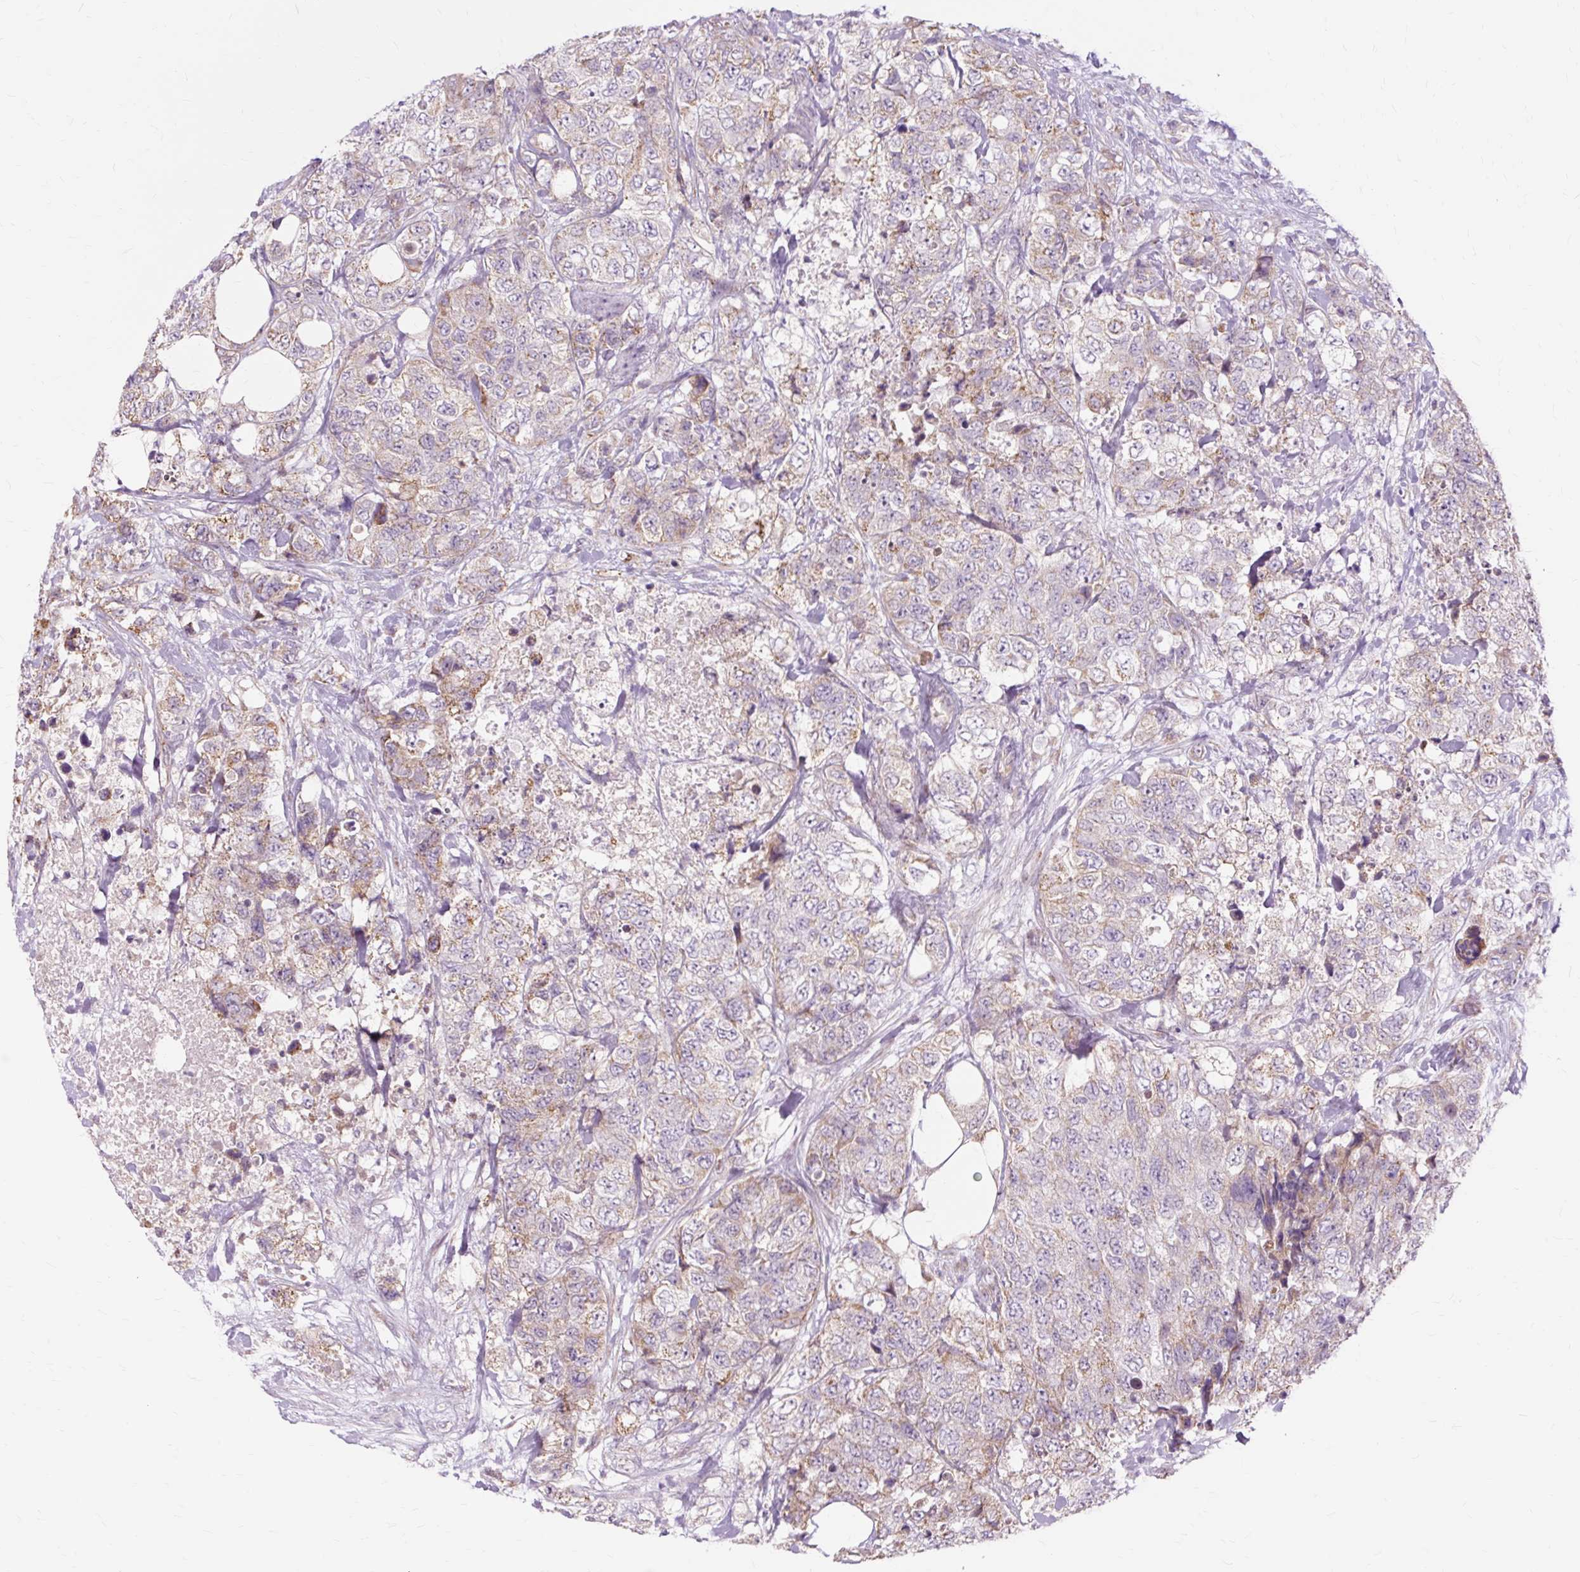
{"staining": {"intensity": "weak", "quantity": ">75%", "location": "cytoplasmic/membranous"}, "tissue": "urothelial cancer", "cell_type": "Tumor cells", "image_type": "cancer", "snomed": [{"axis": "morphology", "description": "Urothelial carcinoma, High grade"}, {"axis": "topography", "description": "Urinary bladder"}], "caption": "A high-resolution image shows immunohistochemistry (IHC) staining of high-grade urothelial carcinoma, which shows weak cytoplasmic/membranous positivity in approximately >75% of tumor cells.", "gene": "PDZD2", "patient": {"sex": "female", "age": 78}}